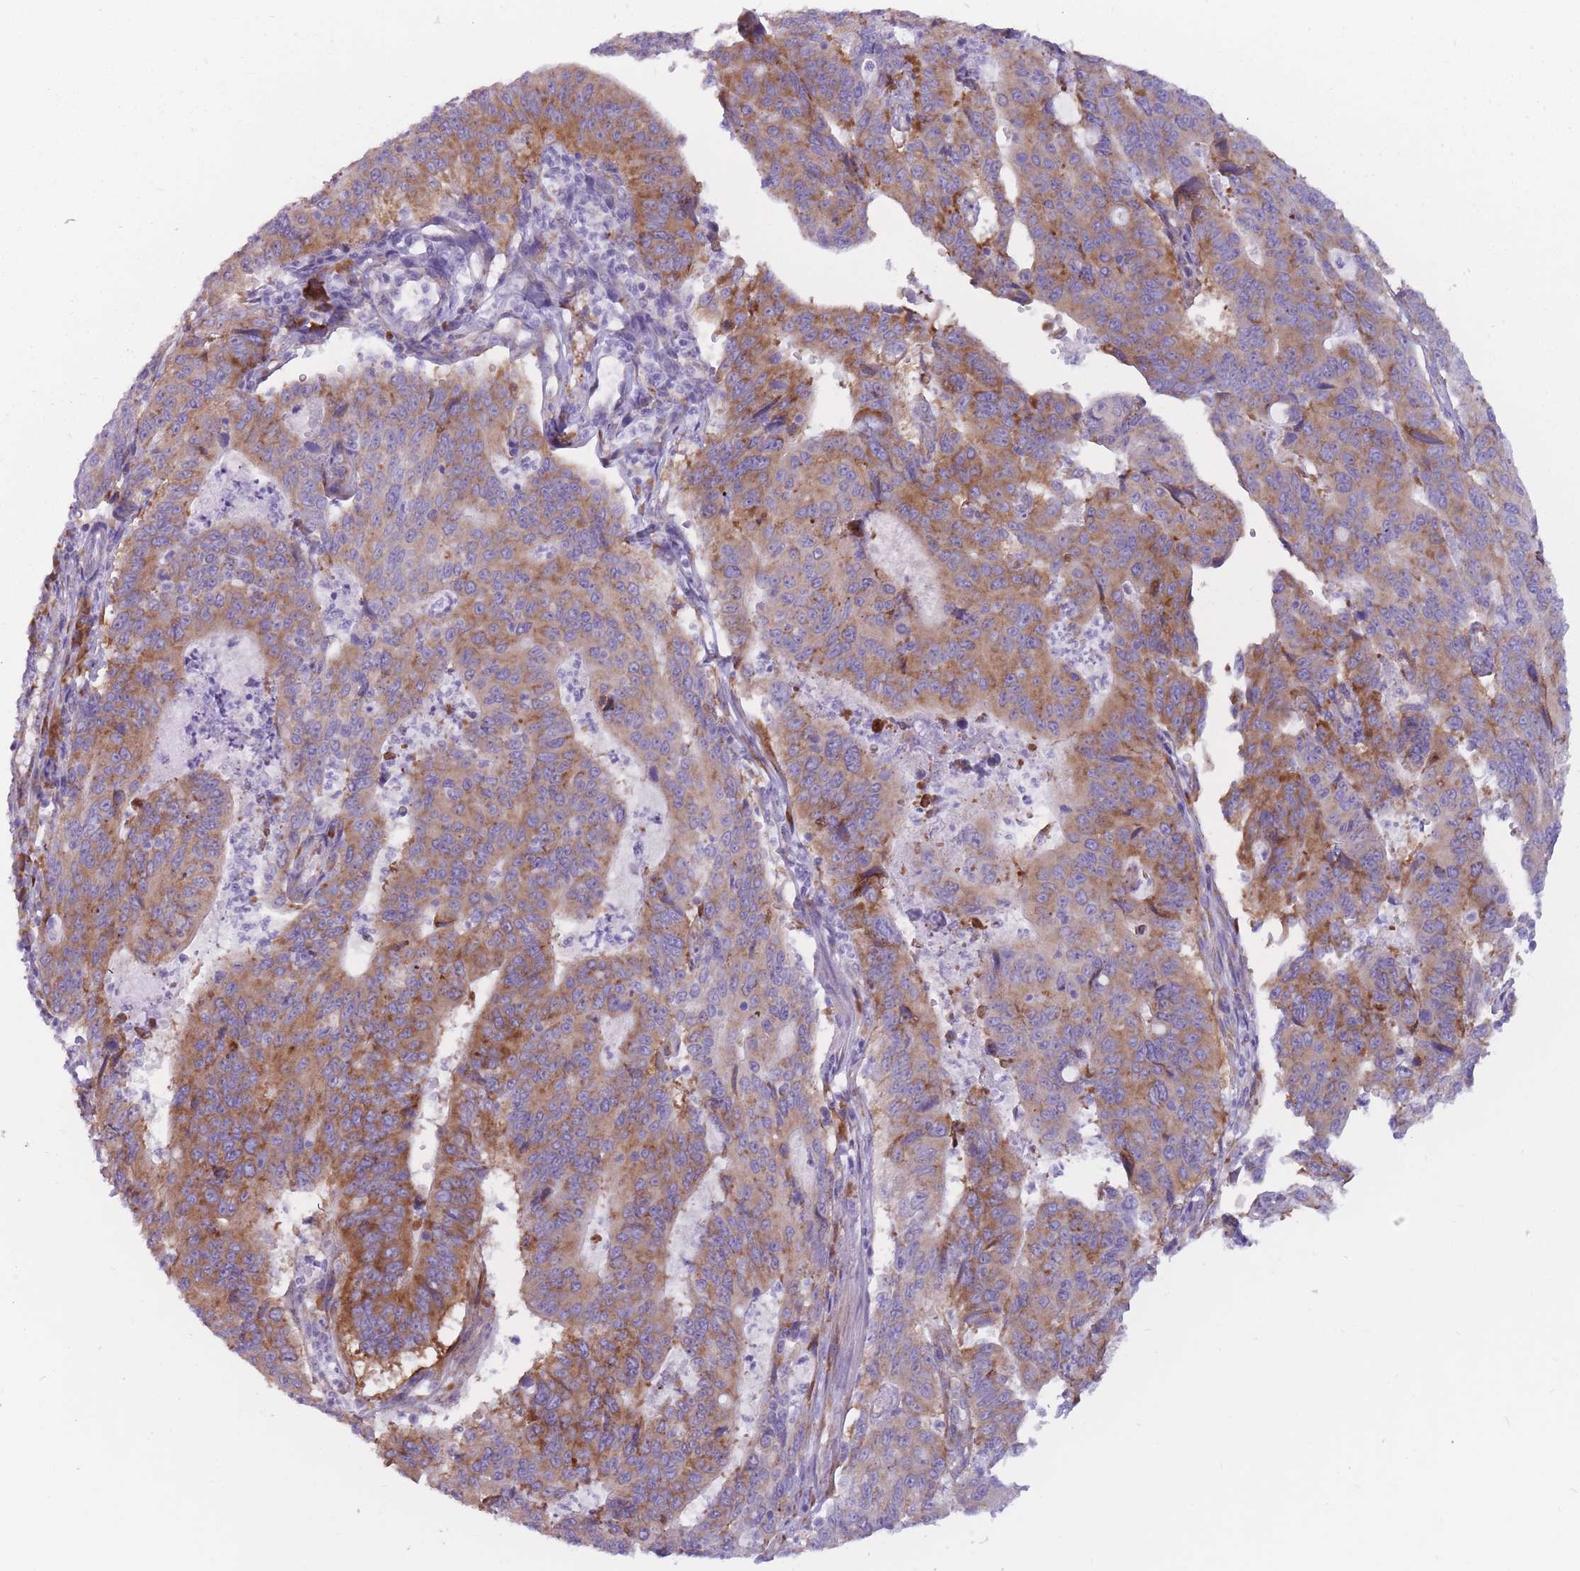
{"staining": {"intensity": "moderate", "quantity": ">75%", "location": "cytoplasmic/membranous"}, "tissue": "stomach cancer", "cell_type": "Tumor cells", "image_type": "cancer", "snomed": [{"axis": "morphology", "description": "Adenocarcinoma, NOS"}, {"axis": "topography", "description": "Stomach"}], "caption": "Immunohistochemical staining of human stomach cancer (adenocarcinoma) demonstrates medium levels of moderate cytoplasmic/membranous staining in approximately >75% of tumor cells. Using DAB (3,3'-diaminobenzidine) (brown) and hematoxylin (blue) stains, captured at high magnification using brightfield microscopy.", "gene": "RPL18", "patient": {"sex": "male", "age": 59}}